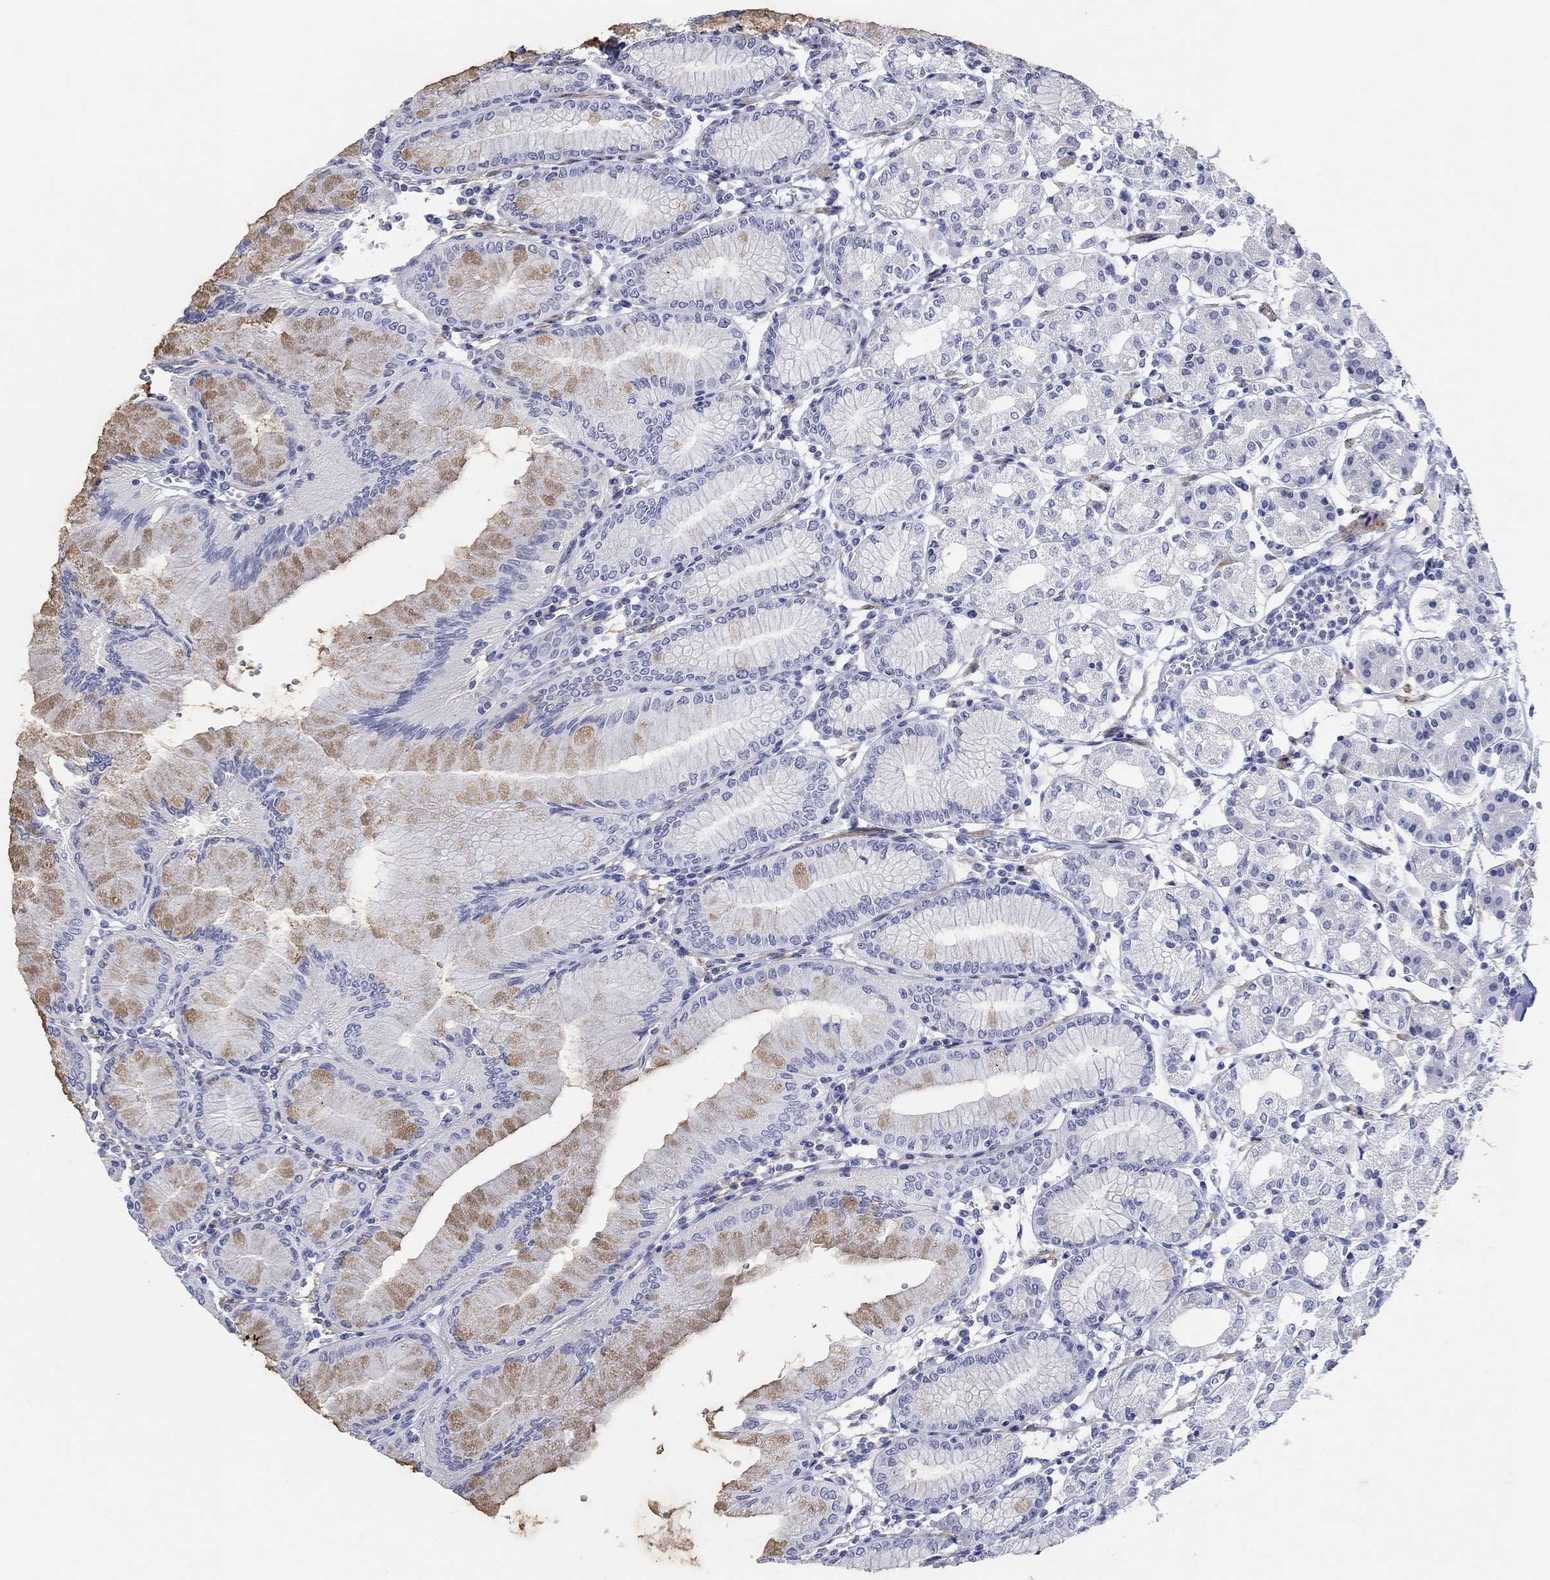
{"staining": {"intensity": "weak", "quantity": "<25%", "location": "cytoplasmic/membranous"}, "tissue": "stomach", "cell_type": "Glandular cells", "image_type": "normal", "snomed": [{"axis": "morphology", "description": "Normal tissue, NOS"}, {"axis": "topography", "description": "Skeletal muscle"}, {"axis": "topography", "description": "Stomach"}], "caption": "This micrograph is of normal stomach stained with immunohistochemistry (IHC) to label a protein in brown with the nuclei are counter-stained blue. There is no staining in glandular cells.", "gene": "PDYN", "patient": {"sex": "female", "age": 57}}